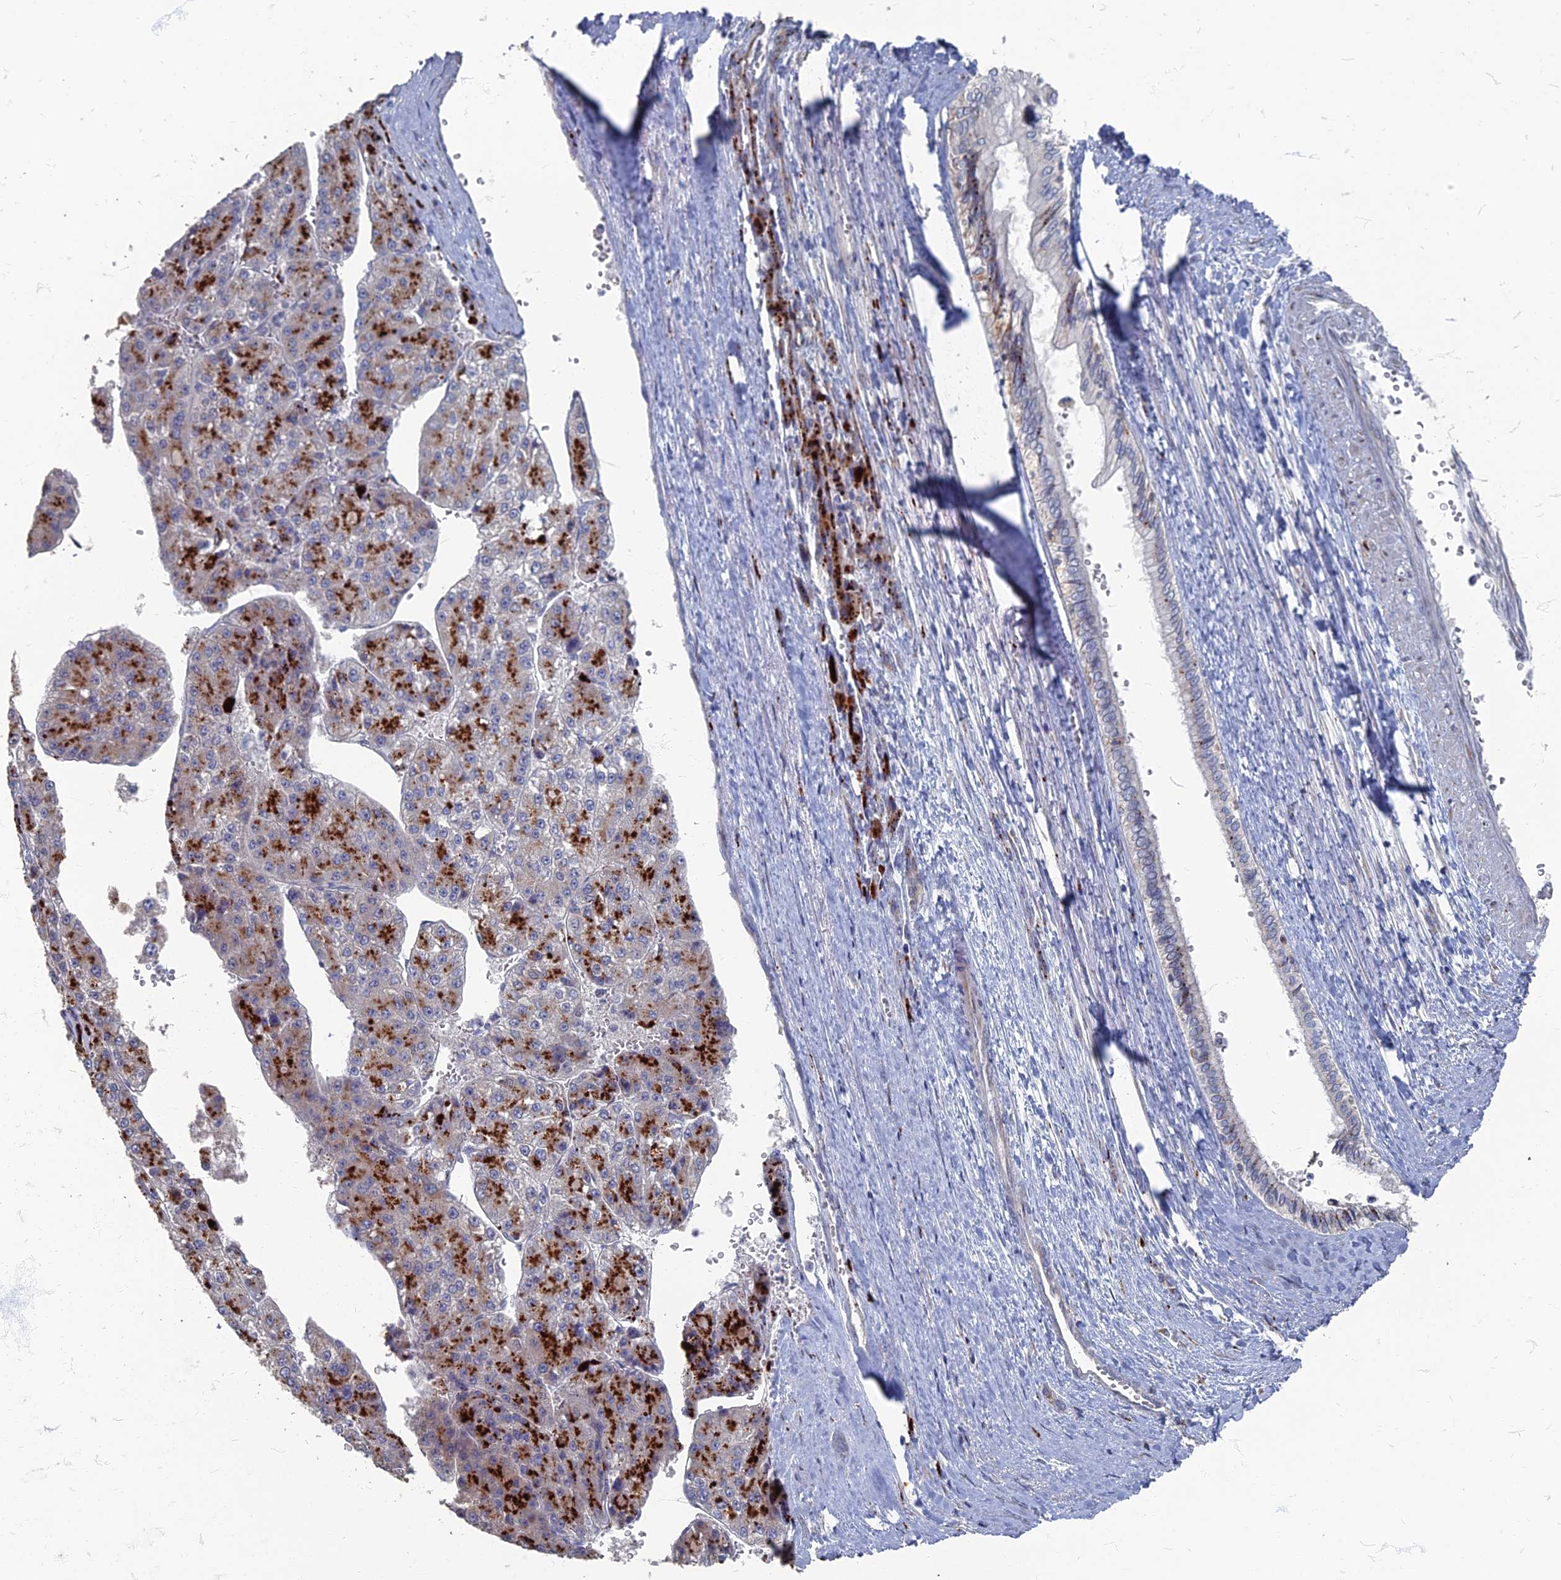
{"staining": {"intensity": "strong", "quantity": "25%-75%", "location": "cytoplasmic/membranous"}, "tissue": "liver cancer", "cell_type": "Tumor cells", "image_type": "cancer", "snomed": [{"axis": "morphology", "description": "Carcinoma, Hepatocellular, NOS"}, {"axis": "topography", "description": "Liver"}], "caption": "Tumor cells reveal high levels of strong cytoplasmic/membranous staining in approximately 25%-75% of cells in hepatocellular carcinoma (liver).", "gene": "TMEM128", "patient": {"sex": "female", "age": 73}}